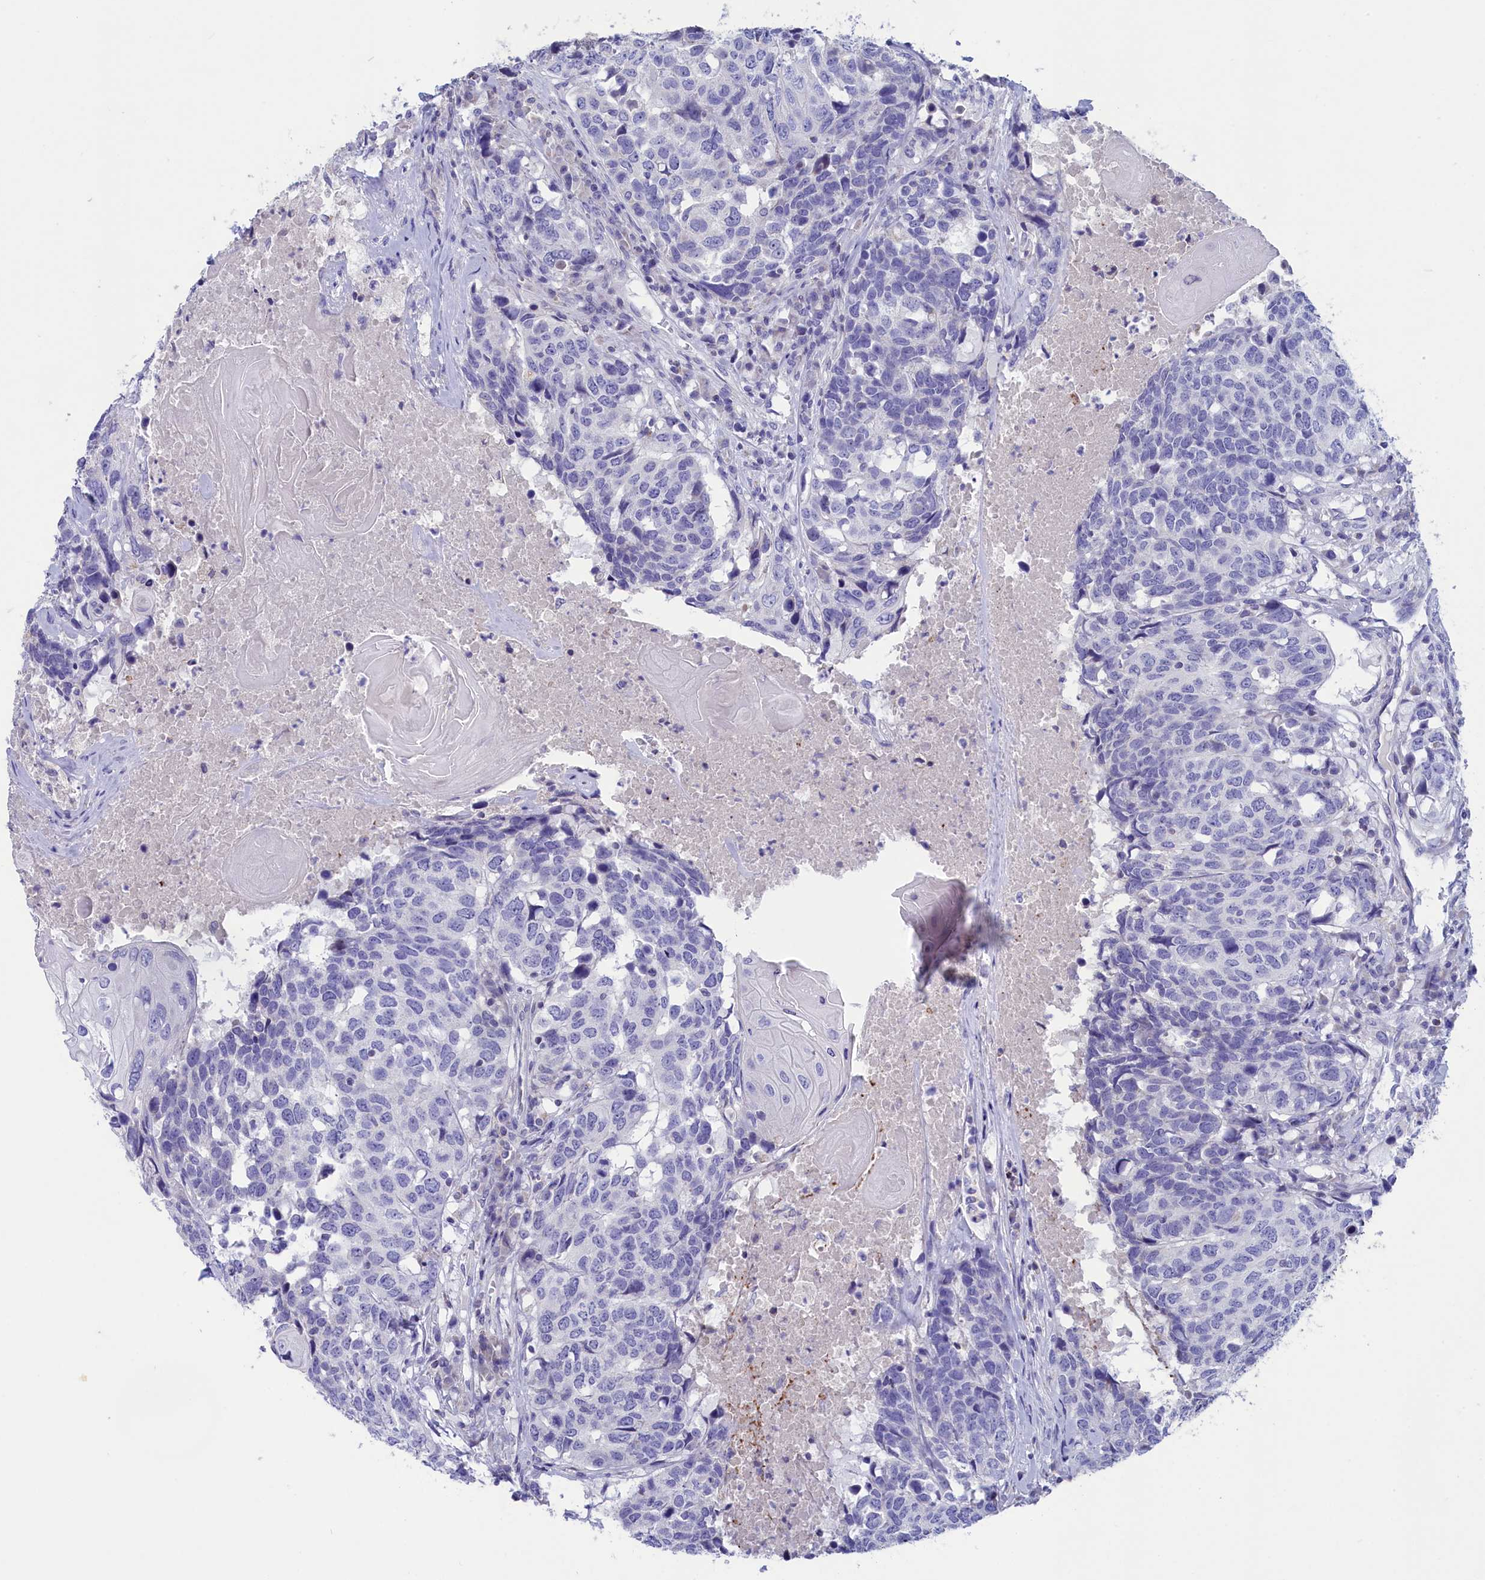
{"staining": {"intensity": "negative", "quantity": "none", "location": "none"}, "tissue": "head and neck cancer", "cell_type": "Tumor cells", "image_type": "cancer", "snomed": [{"axis": "morphology", "description": "Squamous cell carcinoma, NOS"}, {"axis": "topography", "description": "Head-Neck"}], "caption": "Immunohistochemical staining of human head and neck cancer exhibits no significant expression in tumor cells.", "gene": "PRDM12", "patient": {"sex": "male", "age": 66}}